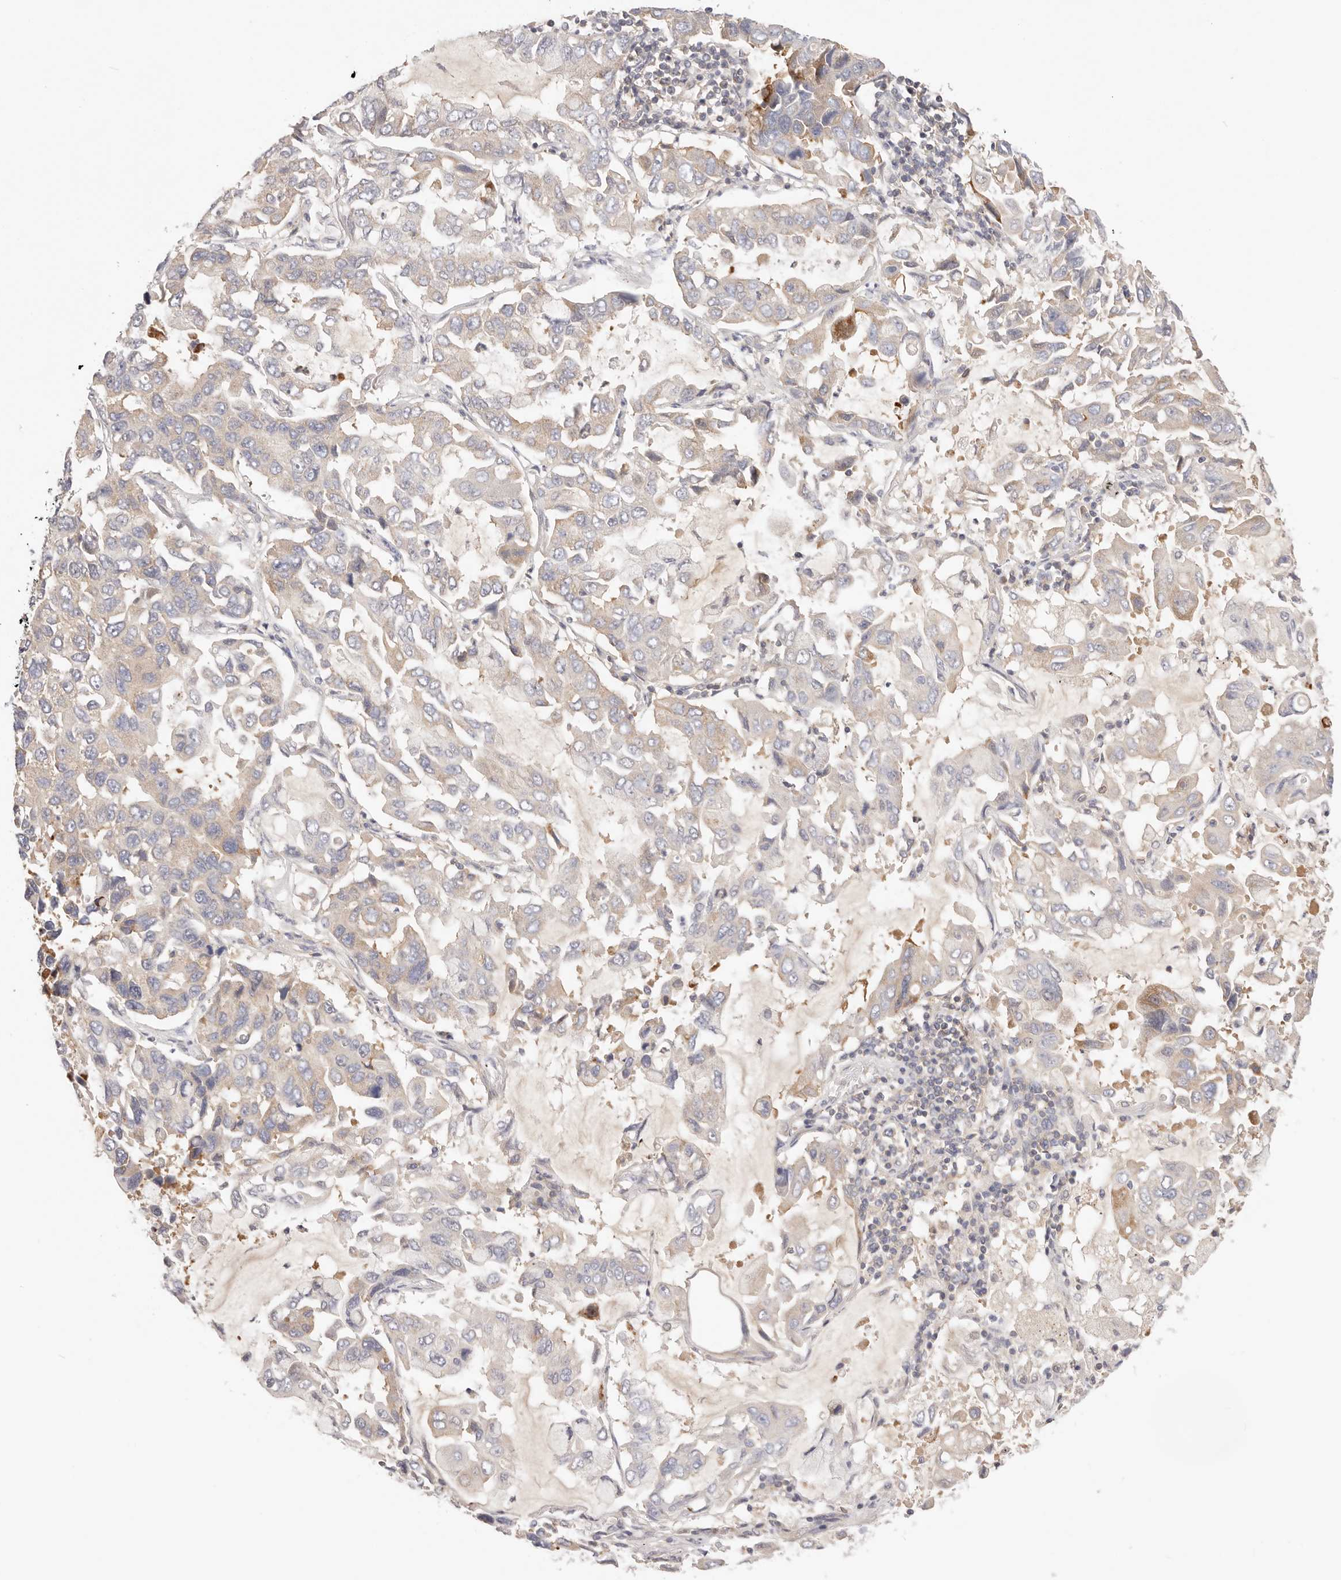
{"staining": {"intensity": "moderate", "quantity": "<25%", "location": "cytoplasmic/membranous"}, "tissue": "lung cancer", "cell_type": "Tumor cells", "image_type": "cancer", "snomed": [{"axis": "morphology", "description": "Adenocarcinoma, NOS"}, {"axis": "topography", "description": "Lung"}], "caption": "Brown immunohistochemical staining in human lung cancer displays moderate cytoplasmic/membranous positivity in approximately <25% of tumor cells.", "gene": "KCMF1", "patient": {"sex": "male", "age": 64}}